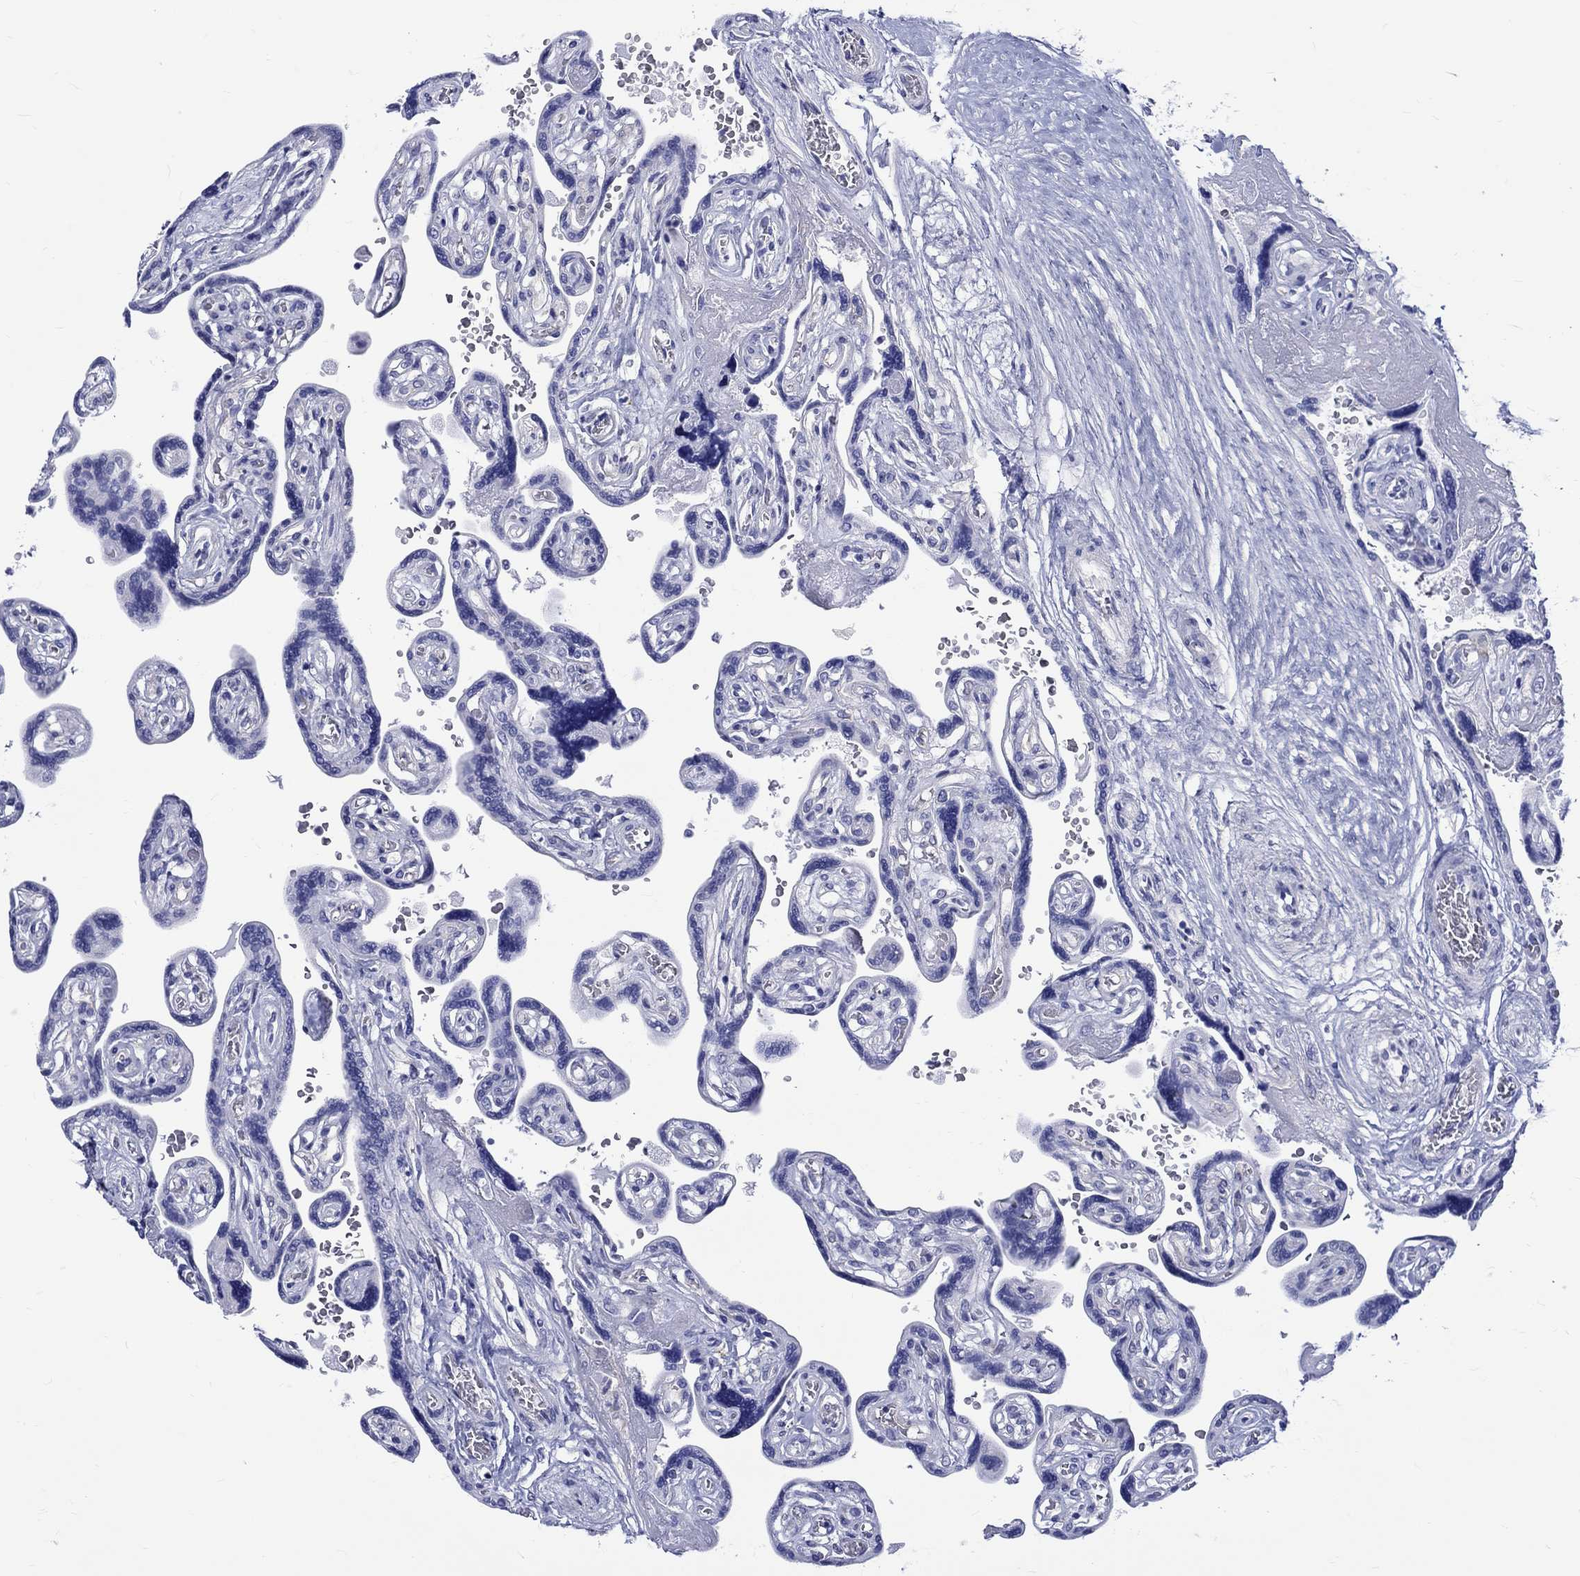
{"staining": {"intensity": "negative", "quantity": "none", "location": "none"}, "tissue": "placenta", "cell_type": "Decidual cells", "image_type": "normal", "snomed": [{"axis": "morphology", "description": "Normal tissue, NOS"}, {"axis": "topography", "description": "Placenta"}], "caption": "Placenta was stained to show a protein in brown. There is no significant expression in decidual cells. Brightfield microscopy of immunohistochemistry stained with DAB (brown) and hematoxylin (blue), captured at high magnification.", "gene": "SH2D7", "patient": {"sex": "female", "age": 32}}